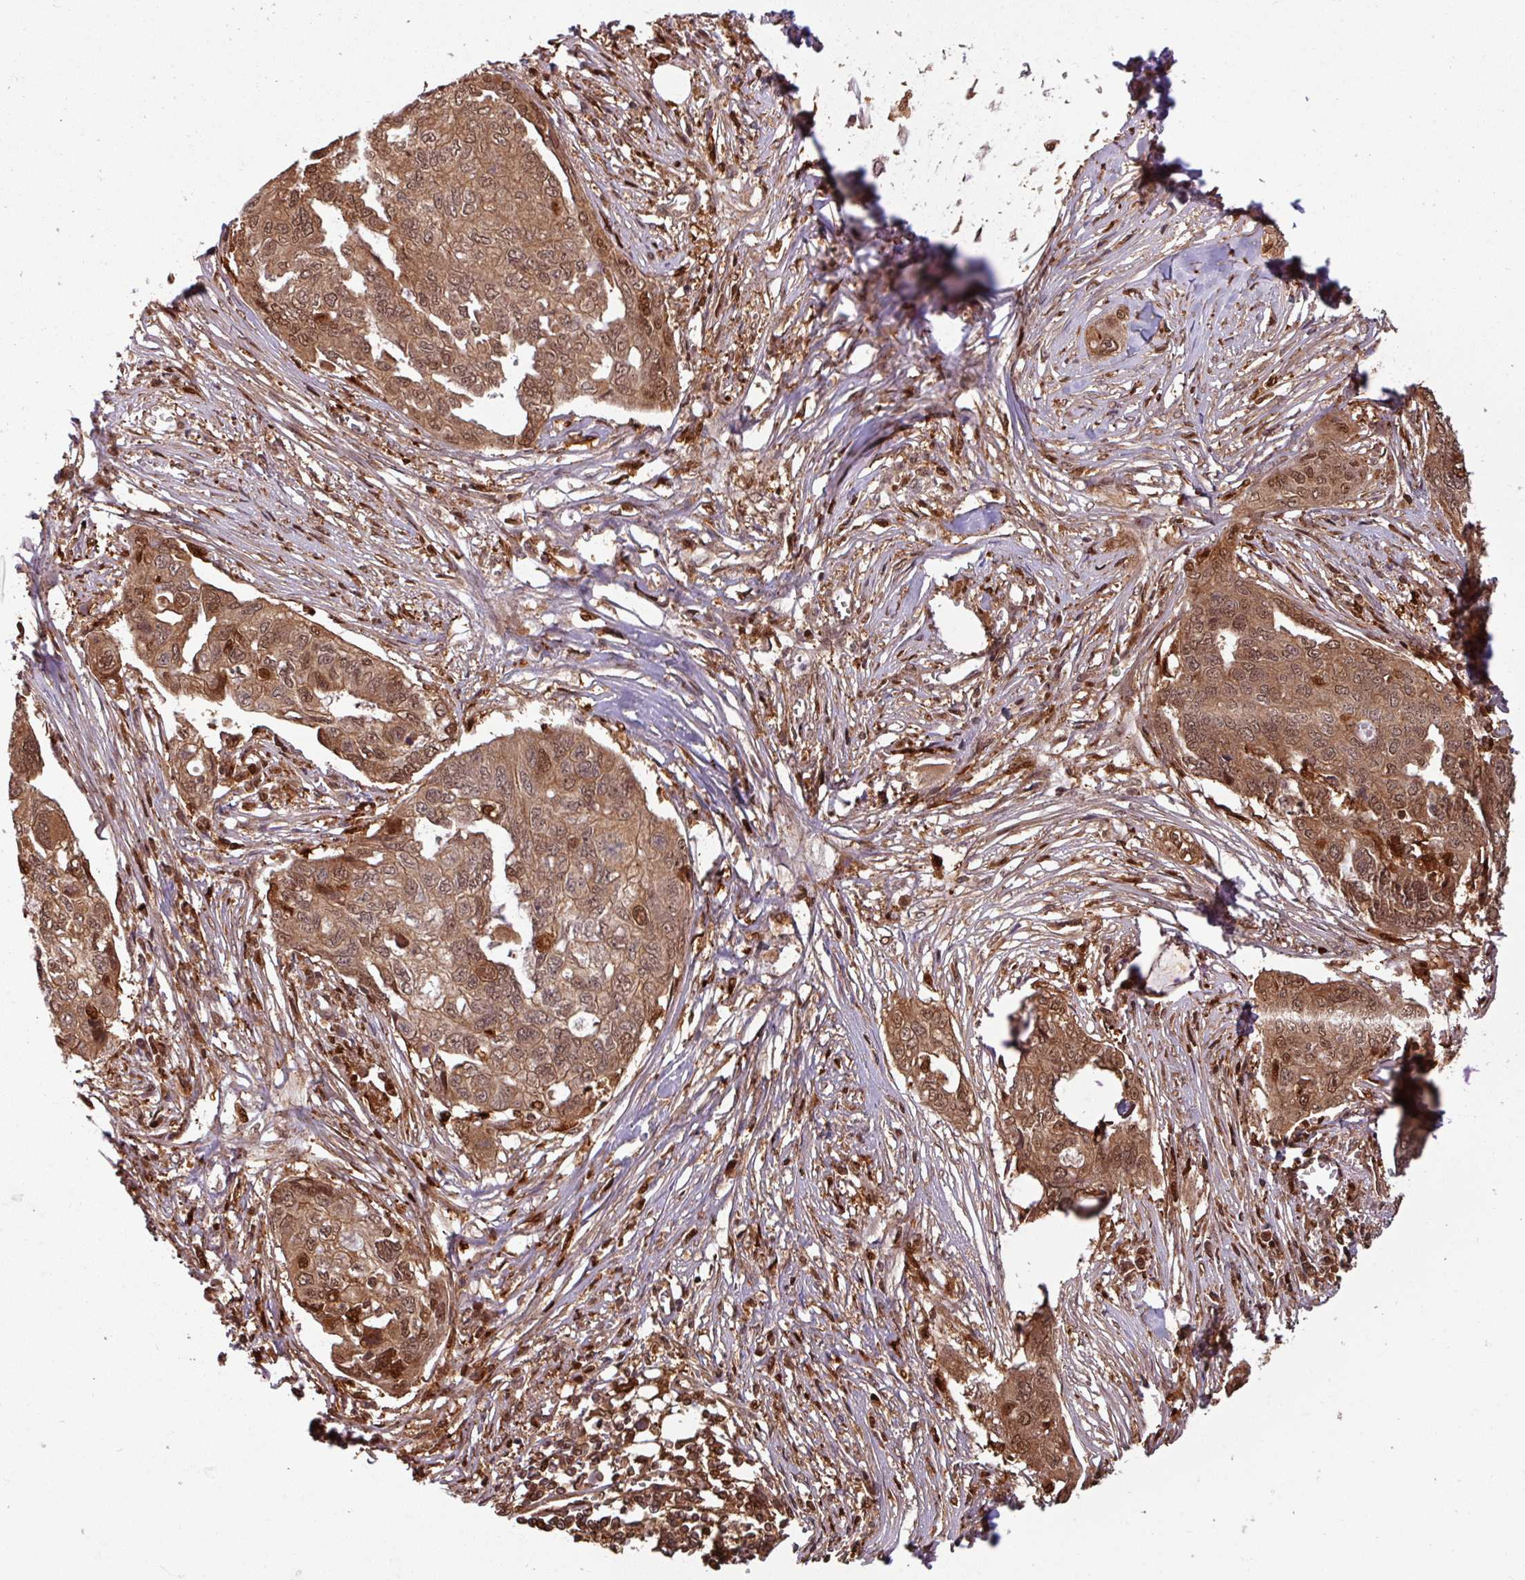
{"staining": {"intensity": "moderate", "quantity": ">75%", "location": "cytoplasmic/membranous,nuclear"}, "tissue": "ovarian cancer", "cell_type": "Tumor cells", "image_type": "cancer", "snomed": [{"axis": "morphology", "description": "Carcinoma, endometroid"}, {"axis": "topography", "description": "Ovary"}], "caption": "Endometroid carcinoma (ovarian) tissue reveals moderate cytoplasmic/membranous and nuclear staining in about >75% of tumor cells", "gene": "KCTD11", "patient": {"sex": "female", "age": 70}}